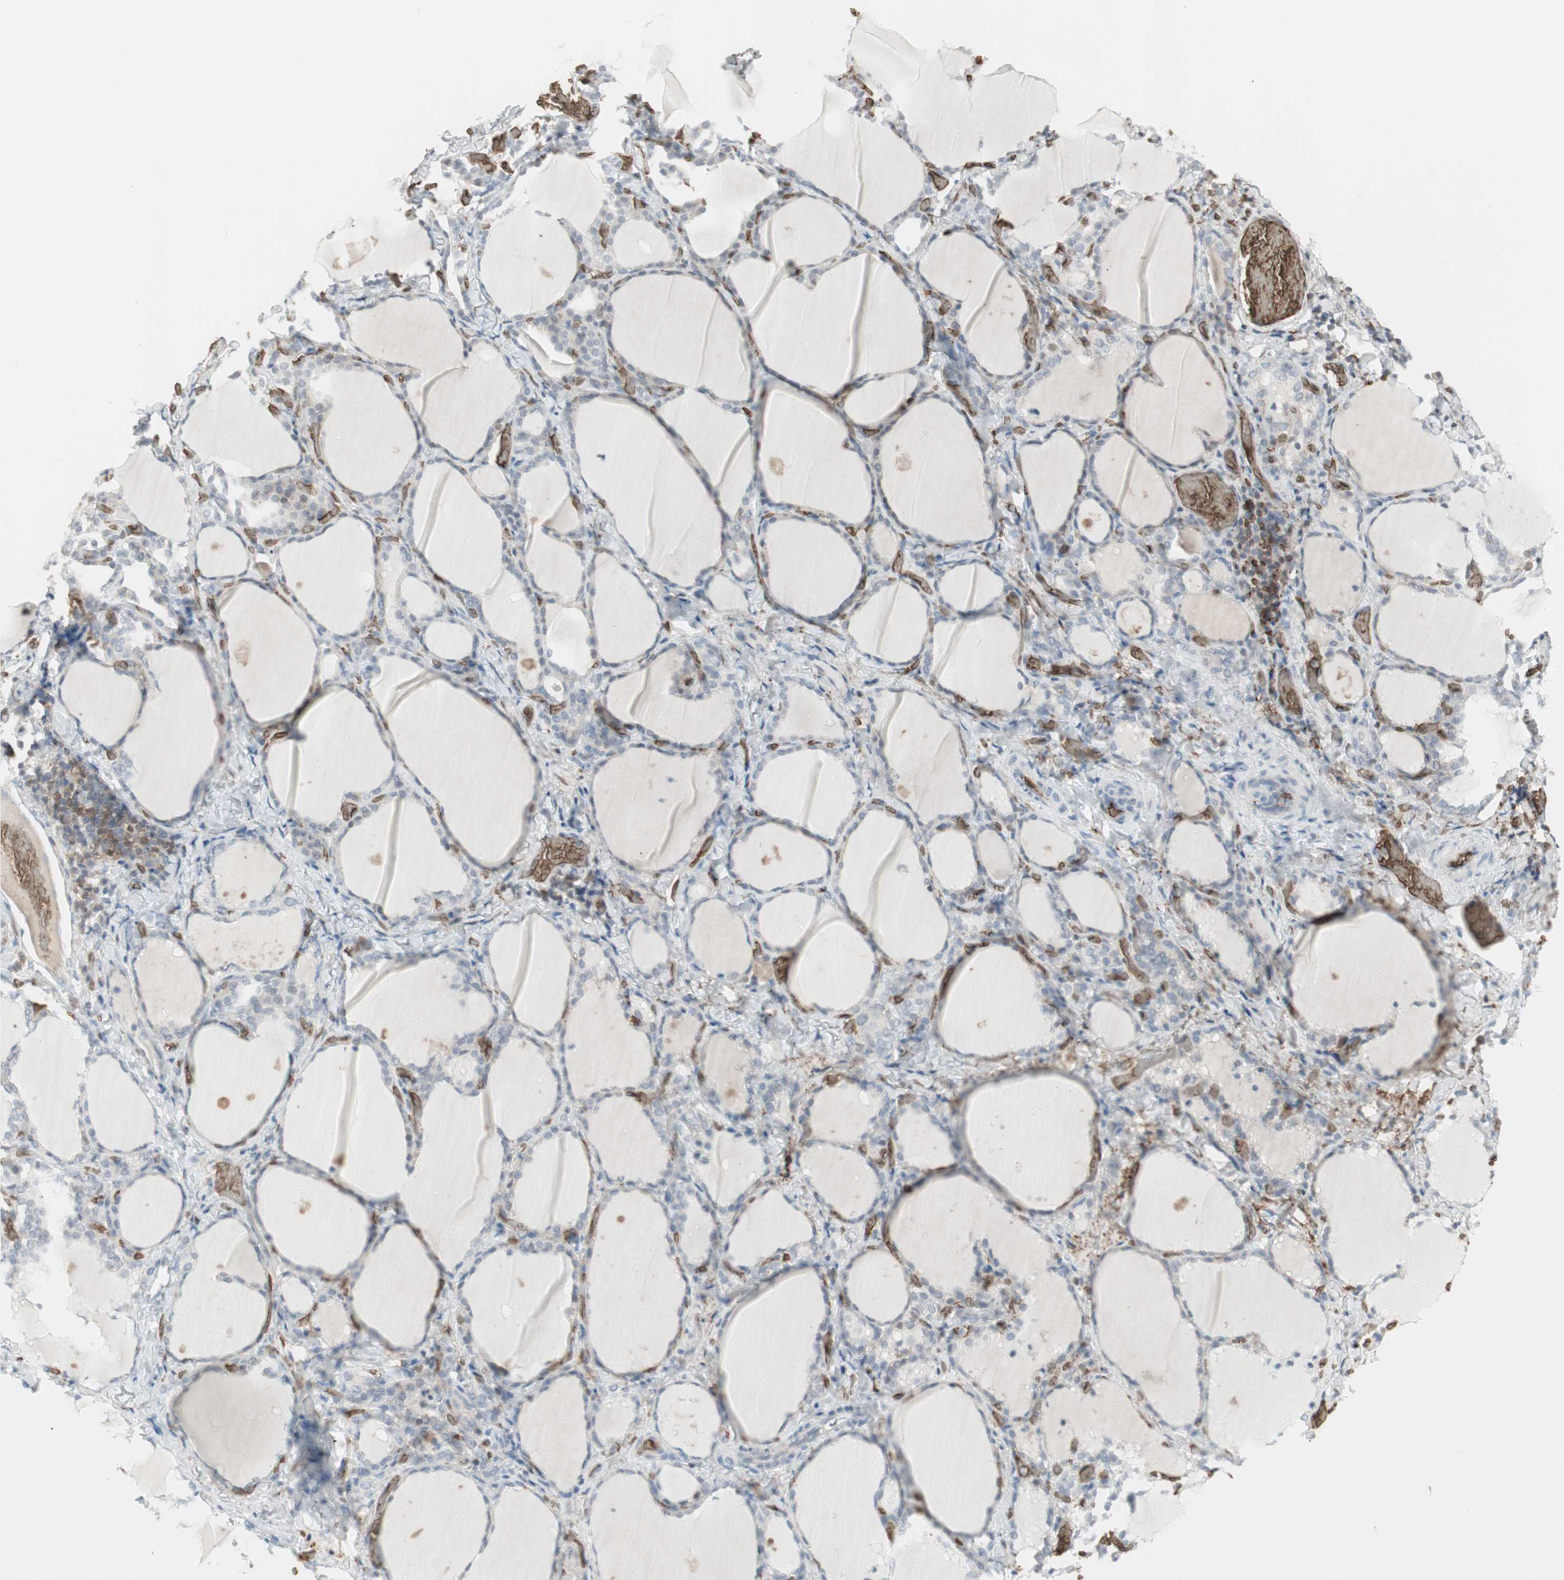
{"staining": {"intensity": "negative", "quantity": "none", "location": "none"}, "tissue": "thyroid gland", "cell_type": "Glandular cells", "image_type": "normal", "snomed": [{"axis": "morphology", "description": "Normal tissue, NOS"}, {"axis": "morphology", "description": "Papillary adenocarcinoma, NOS"}, {"axis": "topography", "description": "Thyroid gland"}], "caption": "Immunohistochemistry (IHC) histopathology image of unremarkable thyroid gland: human thyroid gland stained with DAB displays no significant protein positivity in glandular cells. The staining was performed using DAB (3,3'-diaminobenzidine) to visualize the protein expression in brown, while the nuclei were stained in blue with hematoxylin (Magnification: 20x).", "gene": "MAP4K1", "patient": {"sex": "female", "age": 30}}